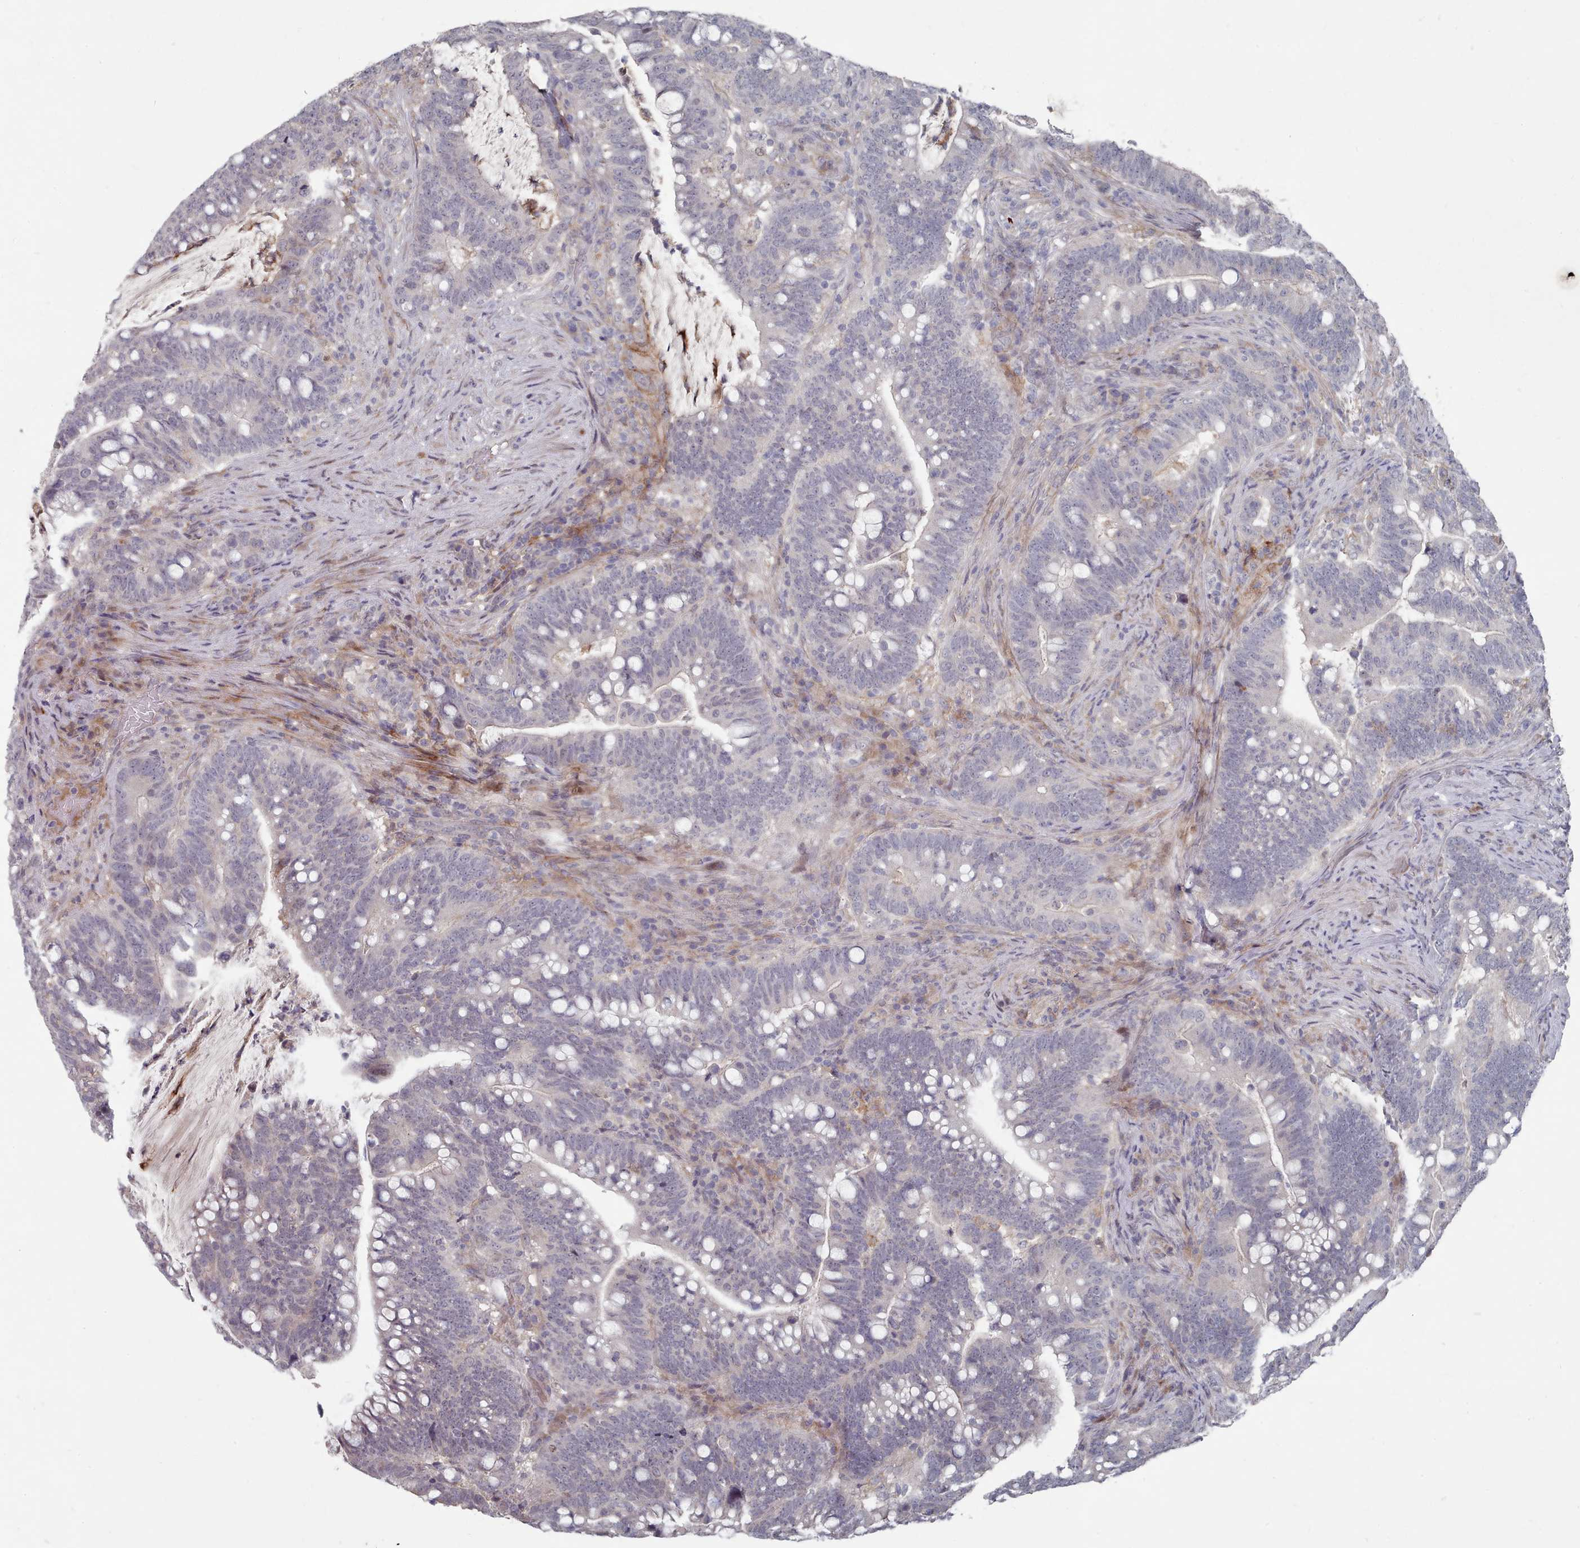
{"staining": {"intensity": "negative", "quantity": "none", "location": "none"}, "tissue": "colorectal cancer", "cell_type": "Tumor cells", "image_type": "cancer", "snomed": [{"axis": "morphology", "description": "Normal tissue, NOS"}, {"axis": "morphology", "description": "Adenocarcinoma, NOS"}, {"axis": "topography", "description": "Colon"}], "caption": "Immunohistochemistry (IHC) micrograph of human colorectal cancer (adenocarcinoma) stained for a protein (brown), which exhibits no positivity in tumor cells.", "gene": "COL8A2", "patient": {"sex": "female", "age": 66}}